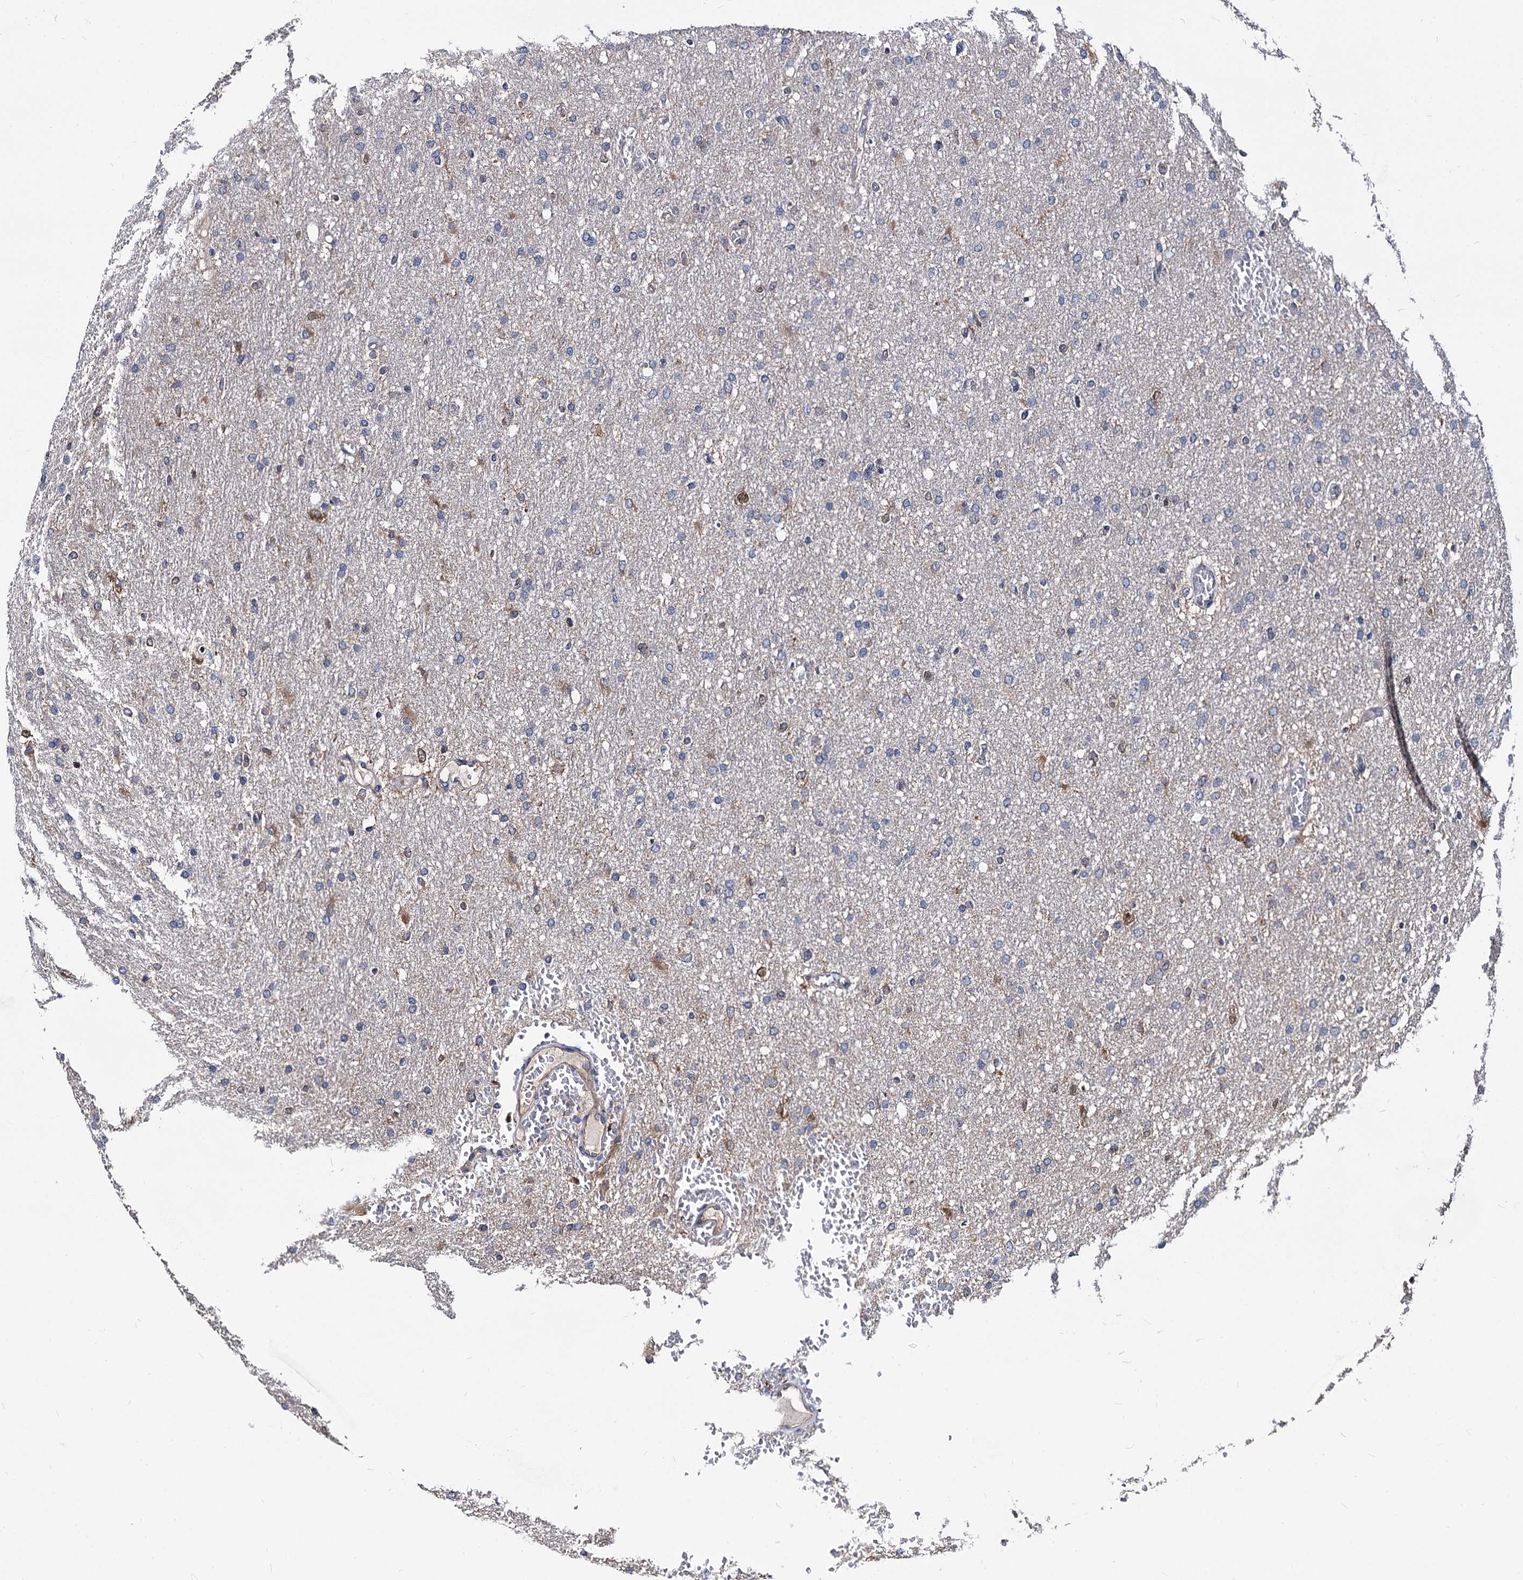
{"staining": {"intensity": "negative", "quantity": "none", "location": "none"}, "tissue": "glioma", "cell_type": "Tumor cells", "image_type": "cancer", "snomed": [{"axis": "morphology", "description": "Glioma, malignant, High grade"}, {"axis": "topography", "description": "Cerebral cortex"}], "caption": "This photomicrograph is of malignant glioma (high-grade) stained with immunohistochemistry to label a protein in brown with the nuclei are counter-stained blue. There is no expression in tumor cells. (DAB (3,3'-diaminobenzidine) immunohistochemistry (IHC), high magnification).", "gene": "NME1", "patient": {"sex": "female", "age": 36}}